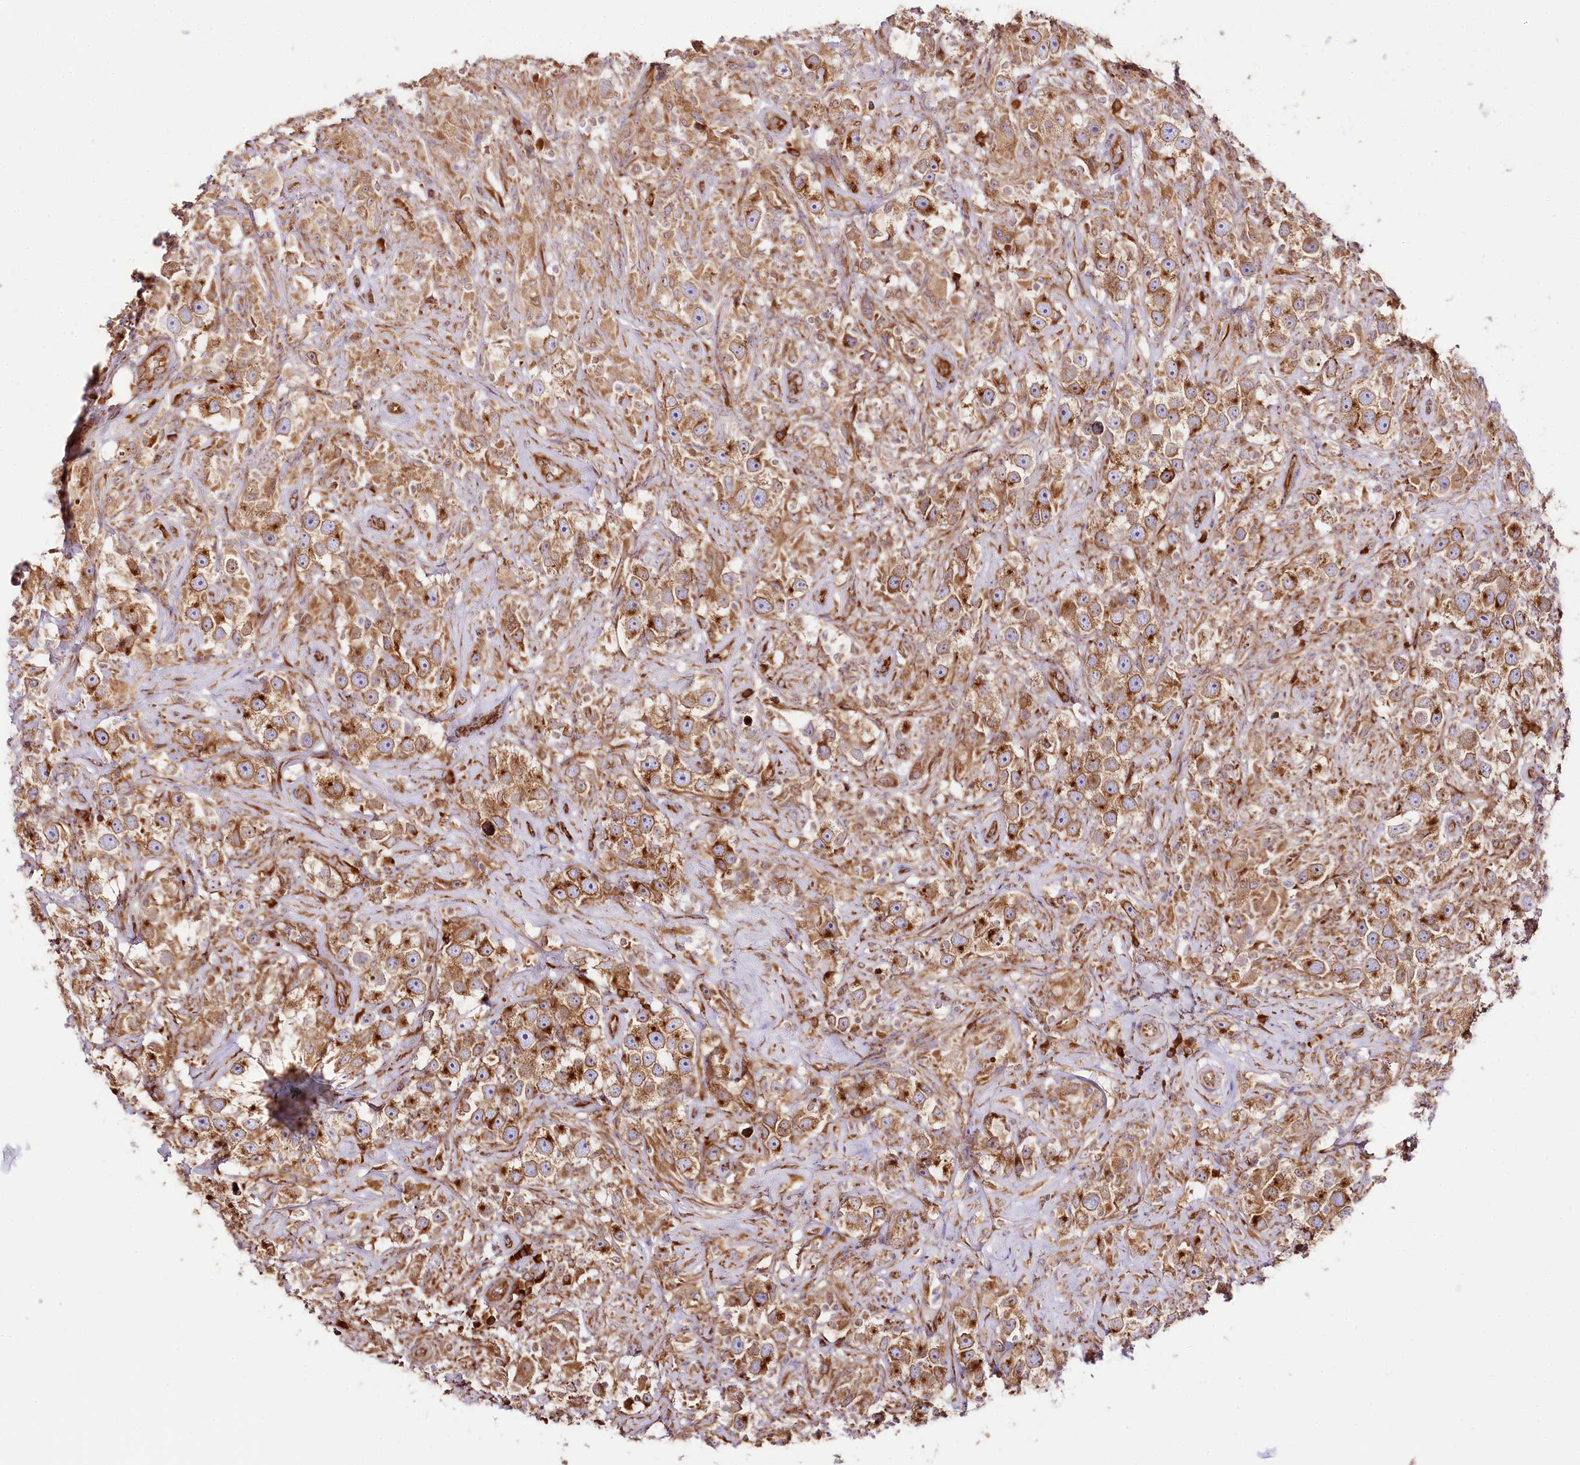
{"staining": {"intensity": "moderate", "quantity": ">75%", "location": "cytoplasmic/membranous"}, "tissue": "testis cancer", "cell_type": "Tumor cells", "image_type": "cancer", "snomed": [{"axis": "morphology", "description": "Seminoma, NOS"}, {"axis": "topography", "description": "Testis"}], "caption": "Testis cancer (seminoma) was stained to show a protein in brown. There is medium levels of moderate cytoplasmic/membranous staining in about >75% of tumor cells.", "gene": "CNPY2", "patient": {"sex": "male", "age": 49}}